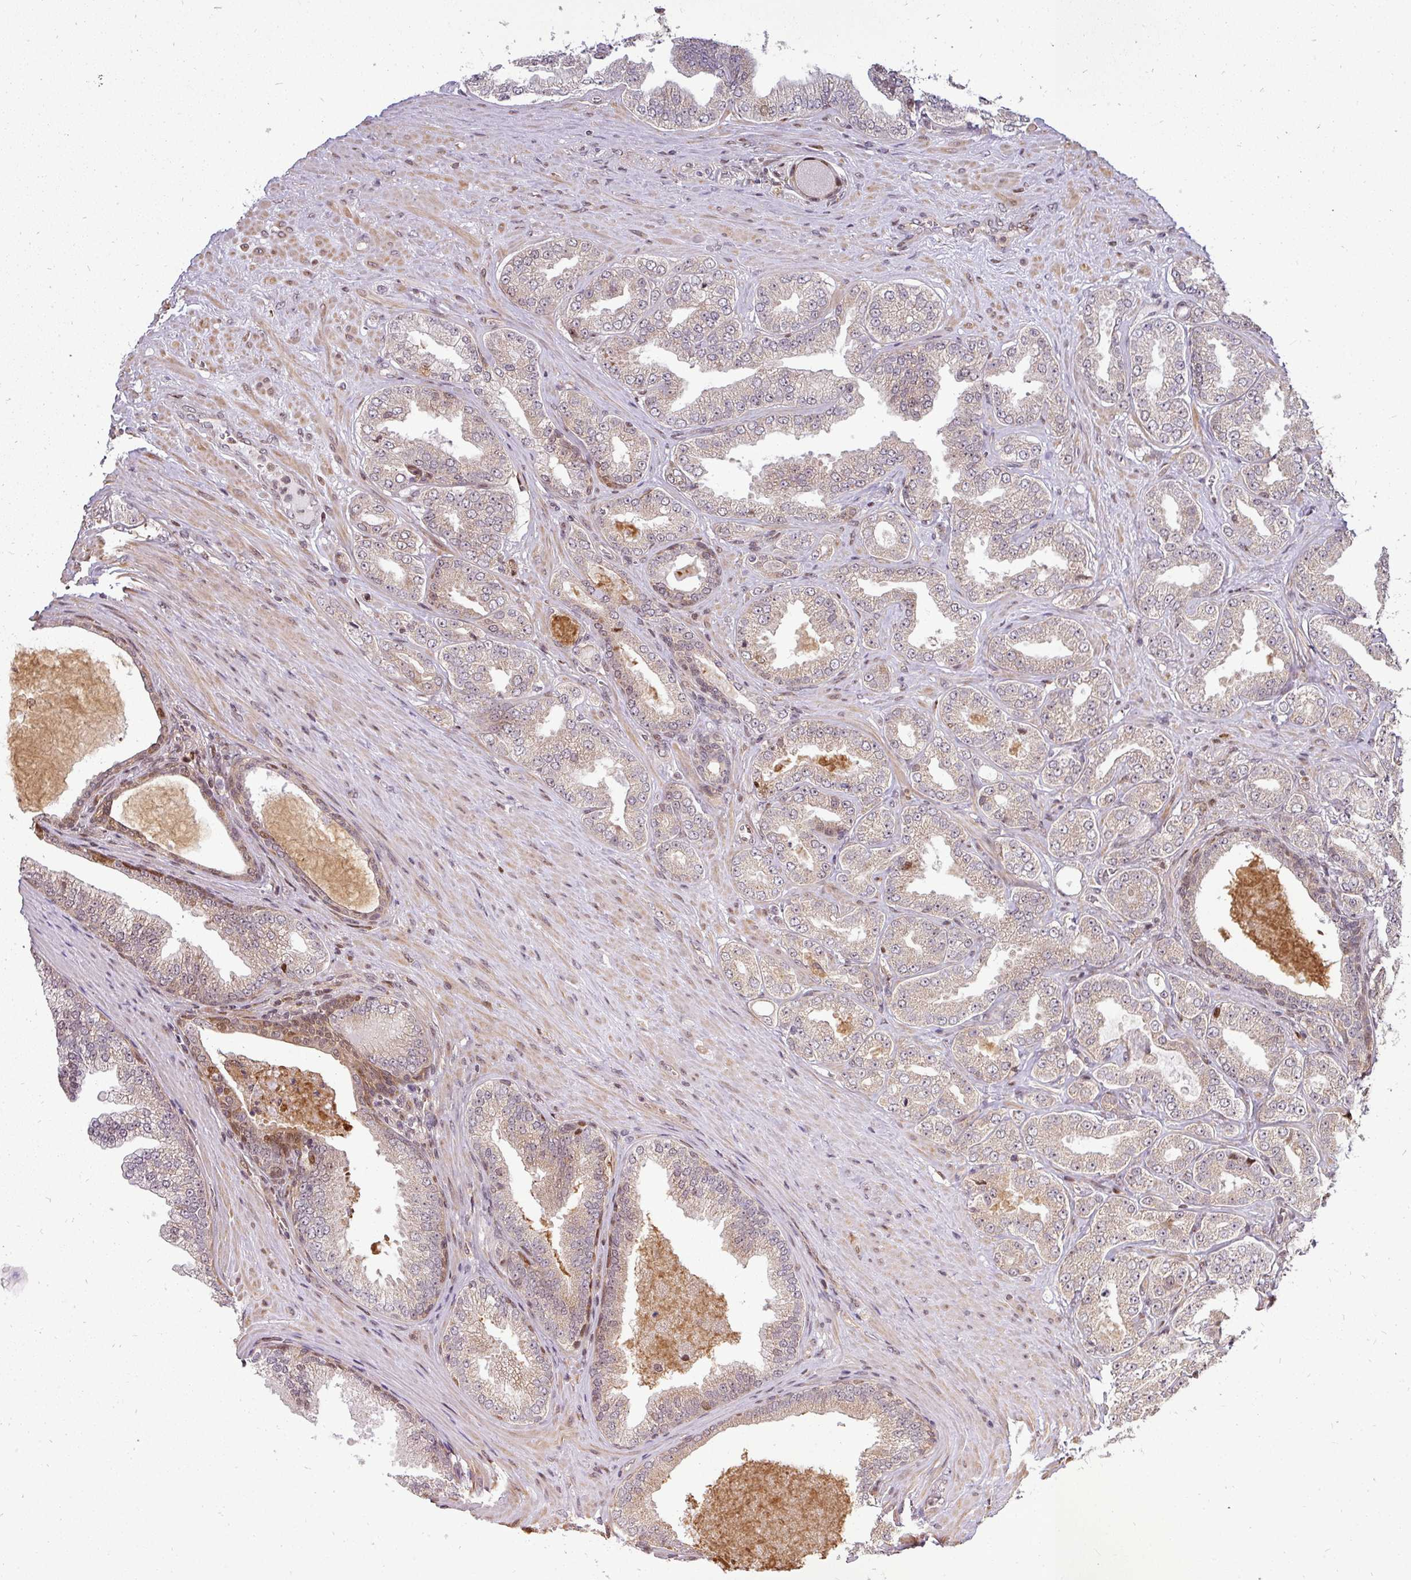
{"staining": {"intensity": "weak", "quantity": ">75%", "location": "cytoplasmic/membranous"}, "tissue": "prostate cancer", "cell_type": "Tumor cells", "image_type": "cancer", "snomed": [{"axis": "morphology", "description": "Adenocarcinoma, Low grade"}, {"axis": "topography", "description": "Prostate"}], "caption": "The histopathology image shows staining of prostate cancer (low-grade adenocarcinoma), revealing weak cytoplasmic/membranous protein expression (brown color) within tumor cells.", "gene": "PATZ1", "patient": {"sex": "male", "age": 63}}